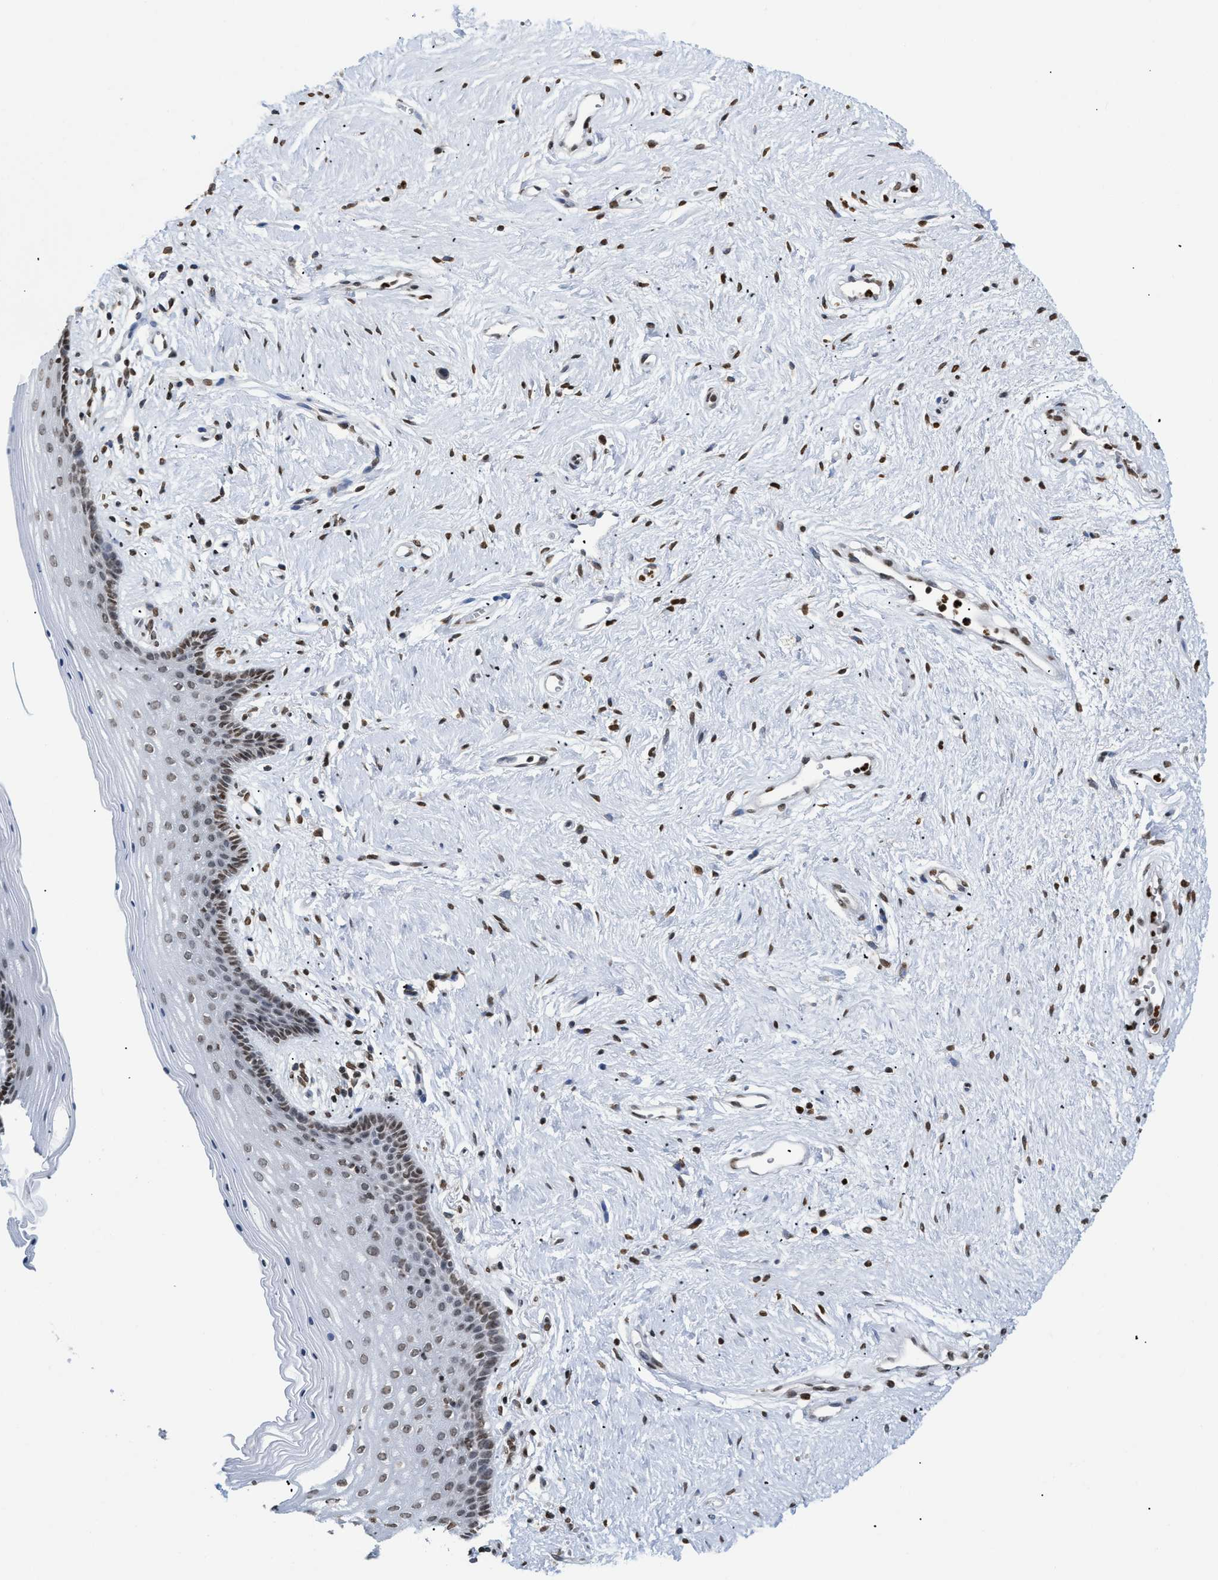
{"staining": {"intensity": "moderate", "quantity": ">75%", "location": "nuclear"}, "tissue": "vagina", "cell_type": "Squamous epithelial cells", "image_type": "normal", "snomed": [{"axis": "morphology", "description": "Normal tissue, NOS"}, {"axis": "topography", "description": "Vagina"}], "caption": "Brown immunohistochemical staining in unremarkable vagina shows moderate nuclear expression in approximately >75% of squamous epithelial cells. Ihc stains the protein of interest in brown and the nuclei are stained blue.", "gene": "HMGN2", "patient": {"sex": "female", "age": 44}}